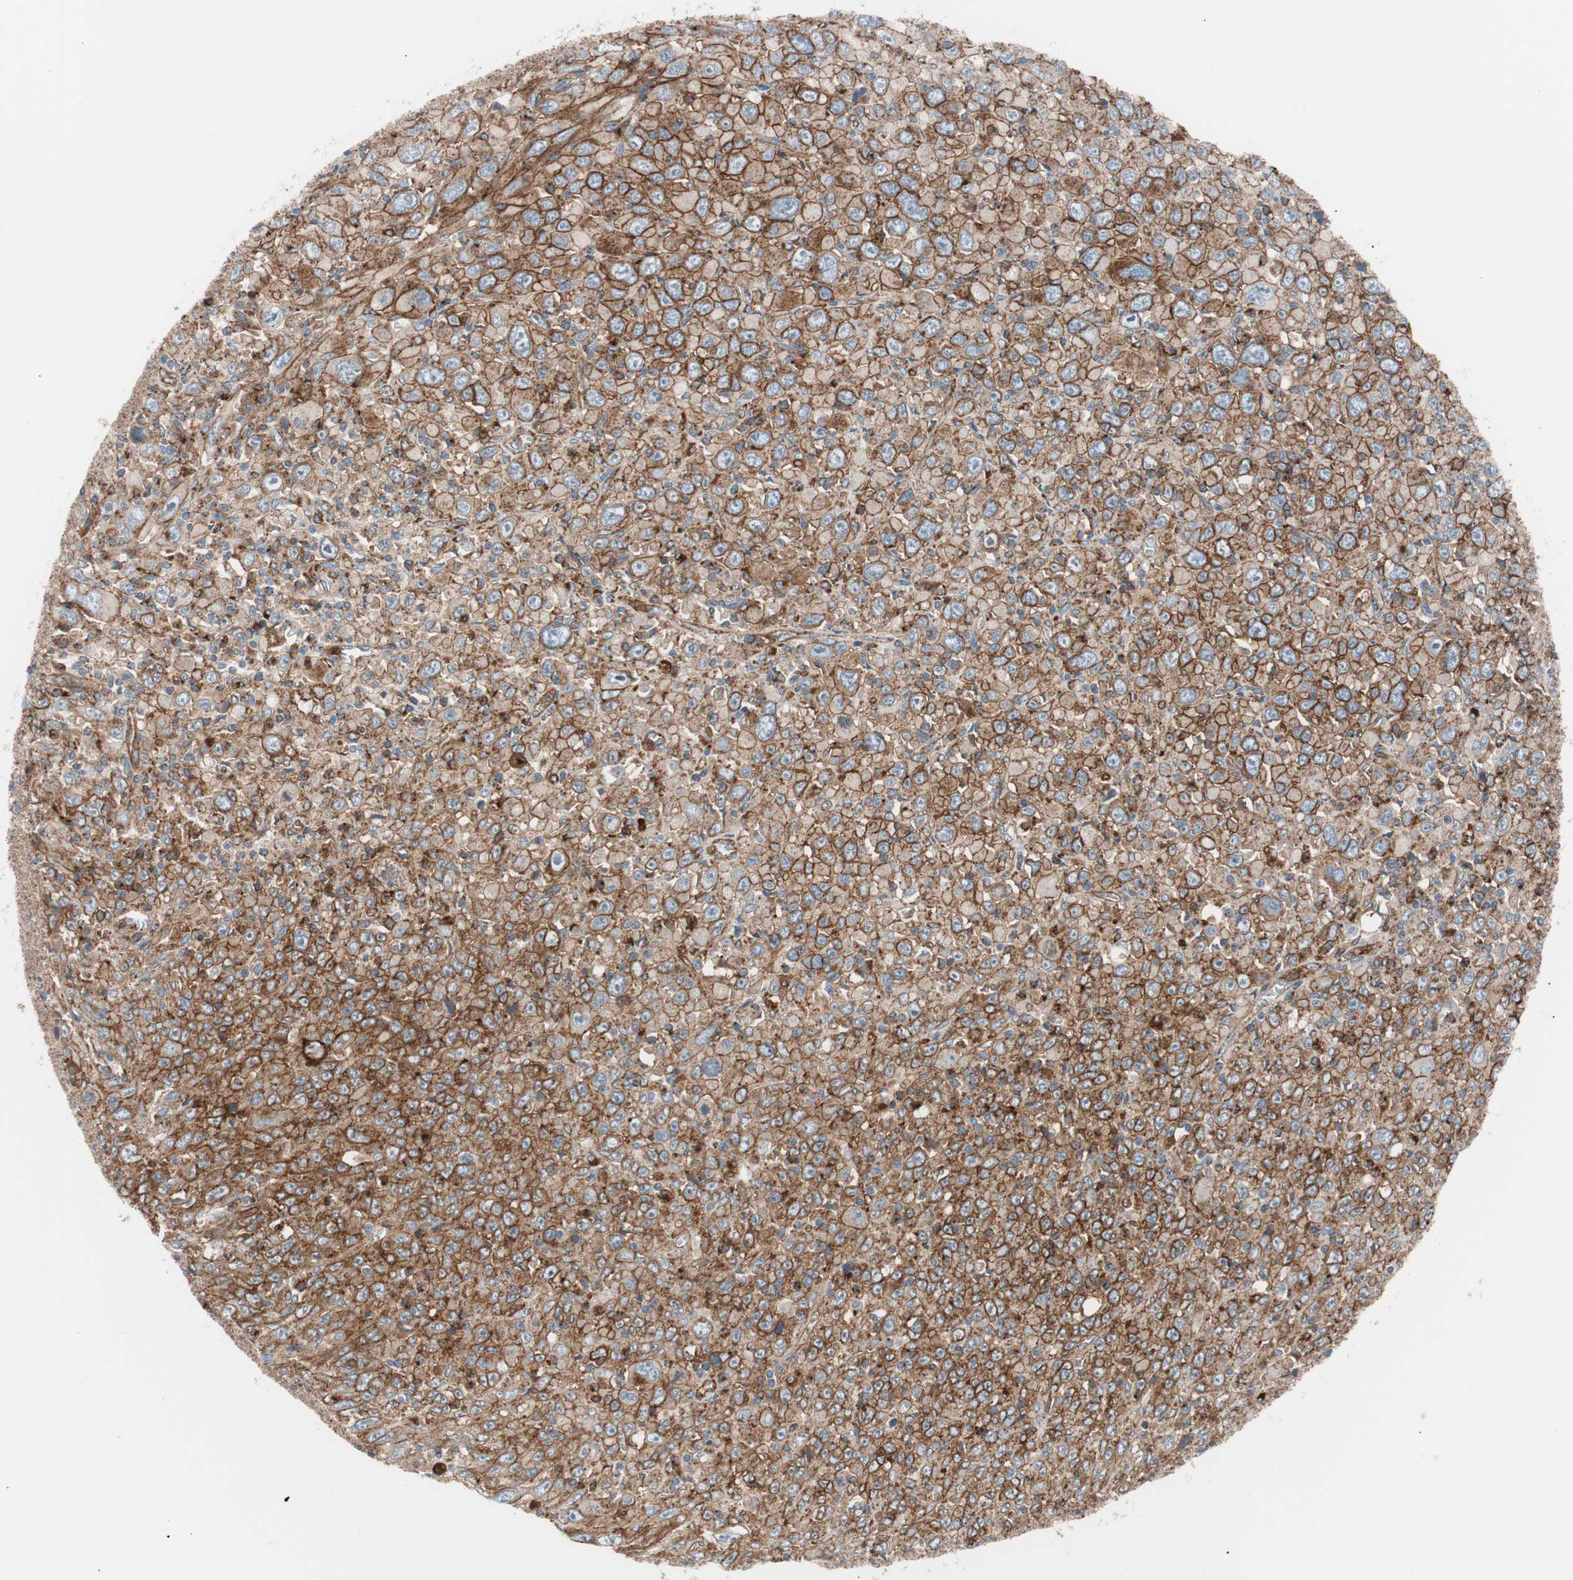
{"staining": {"intensity": "moderate", "quantity": ">75%", "location": "cytoplasmic/membranous"}, "tissue": "melanoma", "cell_type": "Tumor cells", "image_type": "cancer", "snomed": [{"axis": "morphology", "description": "Malignant melanoma, Metastatic site"}, {"axis": "topography", "description": "Skin"}], "caption": "Immunohistochemical staining of melanoma demonstrates medium levels of moderate cytoplasmic/membranous staining in approximately >75% of tumor cells. (brown staining indicates protein expression, while blue staining denotes nuclei).", "gene": "FLOT2", "patient": {"sex": "female", "age": 56}}